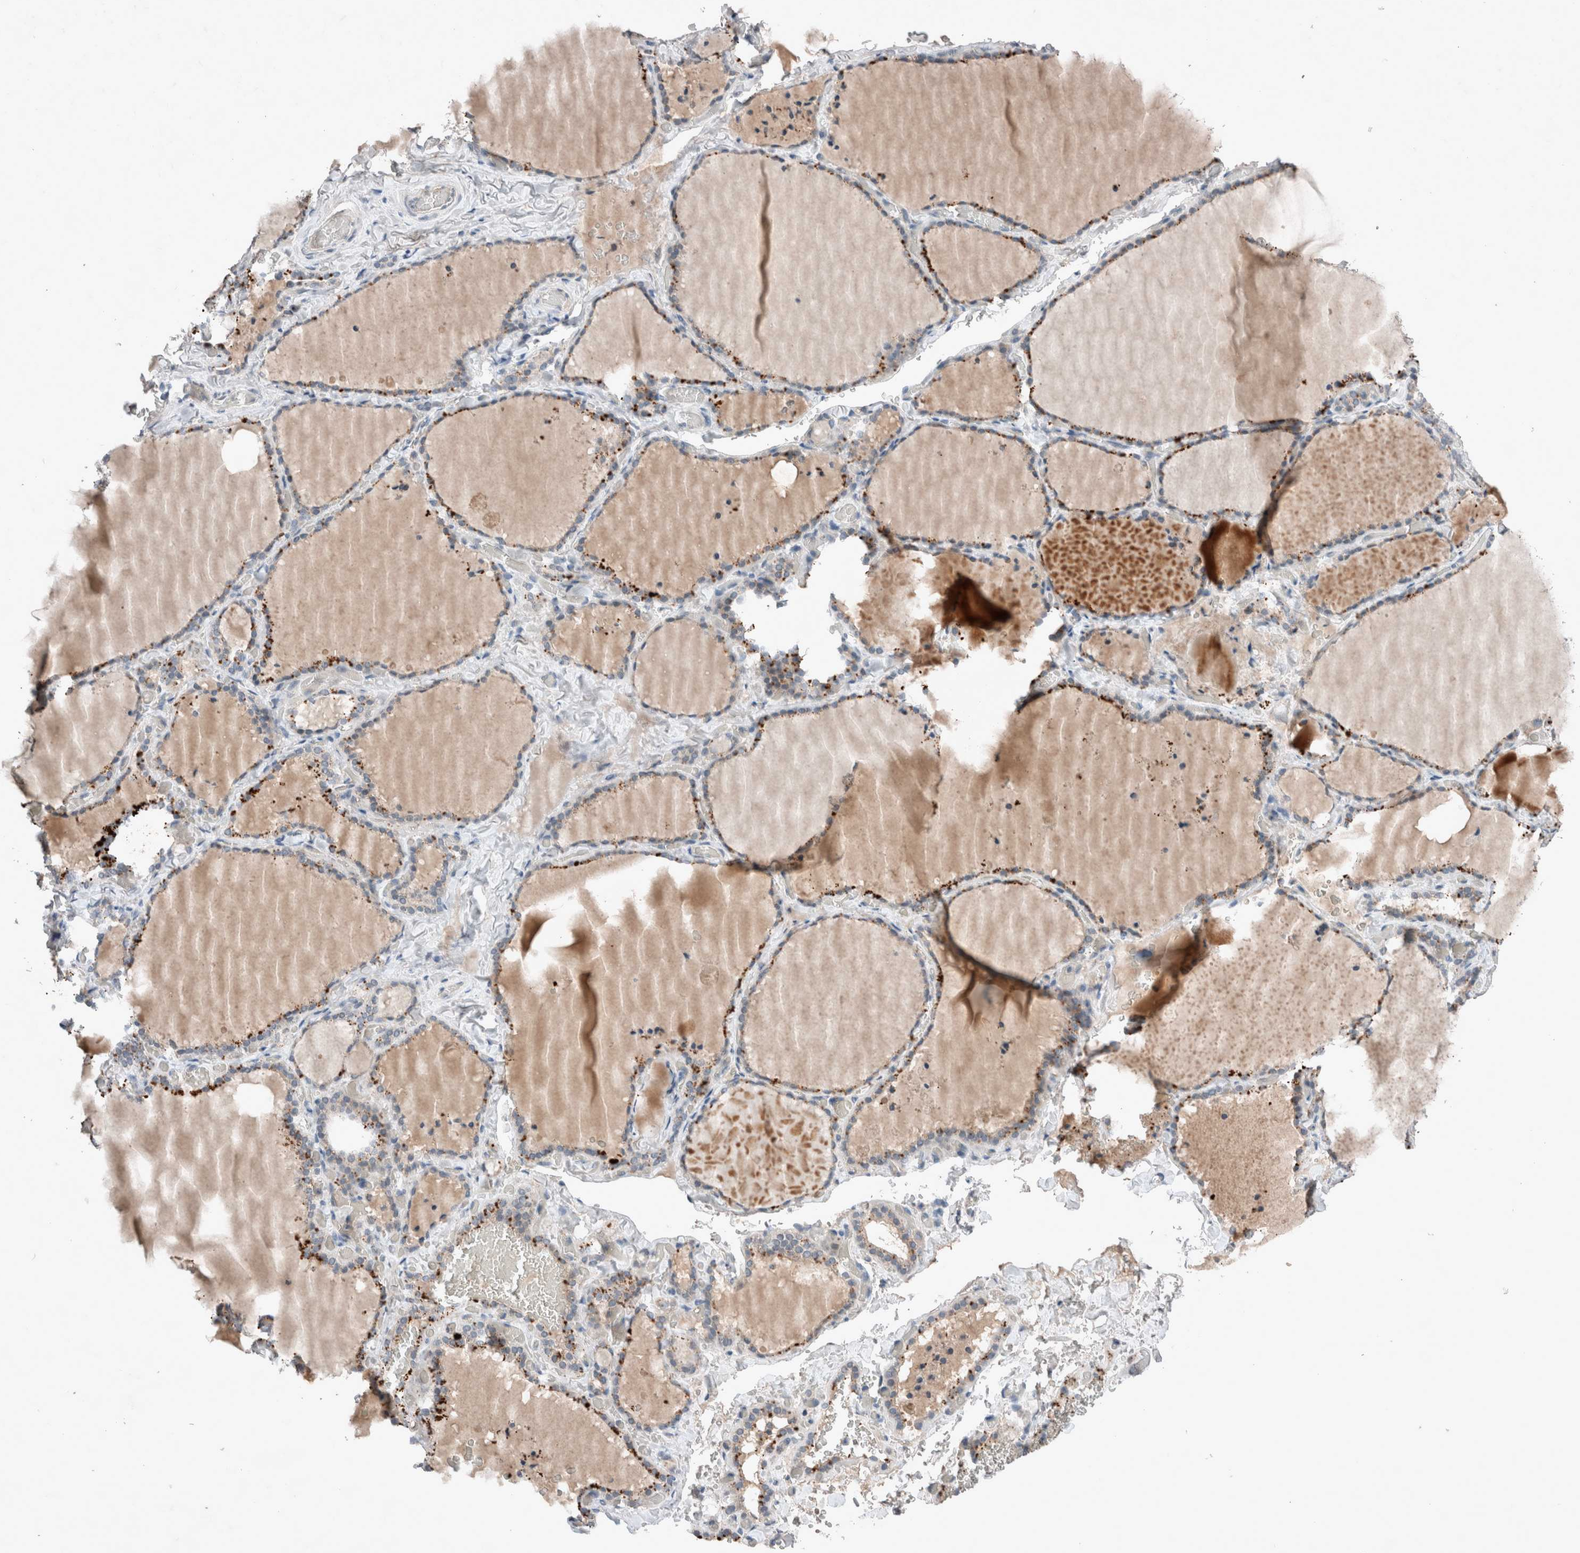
{"staining": {"intensity": "weak", "quantity": ">75%", "location": "cytoplasmic/membranous"}, "tissue": "thyroid gland", "cell_type": "Glandular cells", "image_type": "normal", "snomed": [{"axis": "morphology", "description": "Normal tissue, NOS"}, {"axis": "topography", "description": "Thyroid gland"}], "caption": "A brown stain highlights weak cytoplasmic/membranous positivity of a protein in glandular cells of unremarkable thyroid gland.", "gene": "UGCG", "patient": {"sex": "female", "age": 22}}